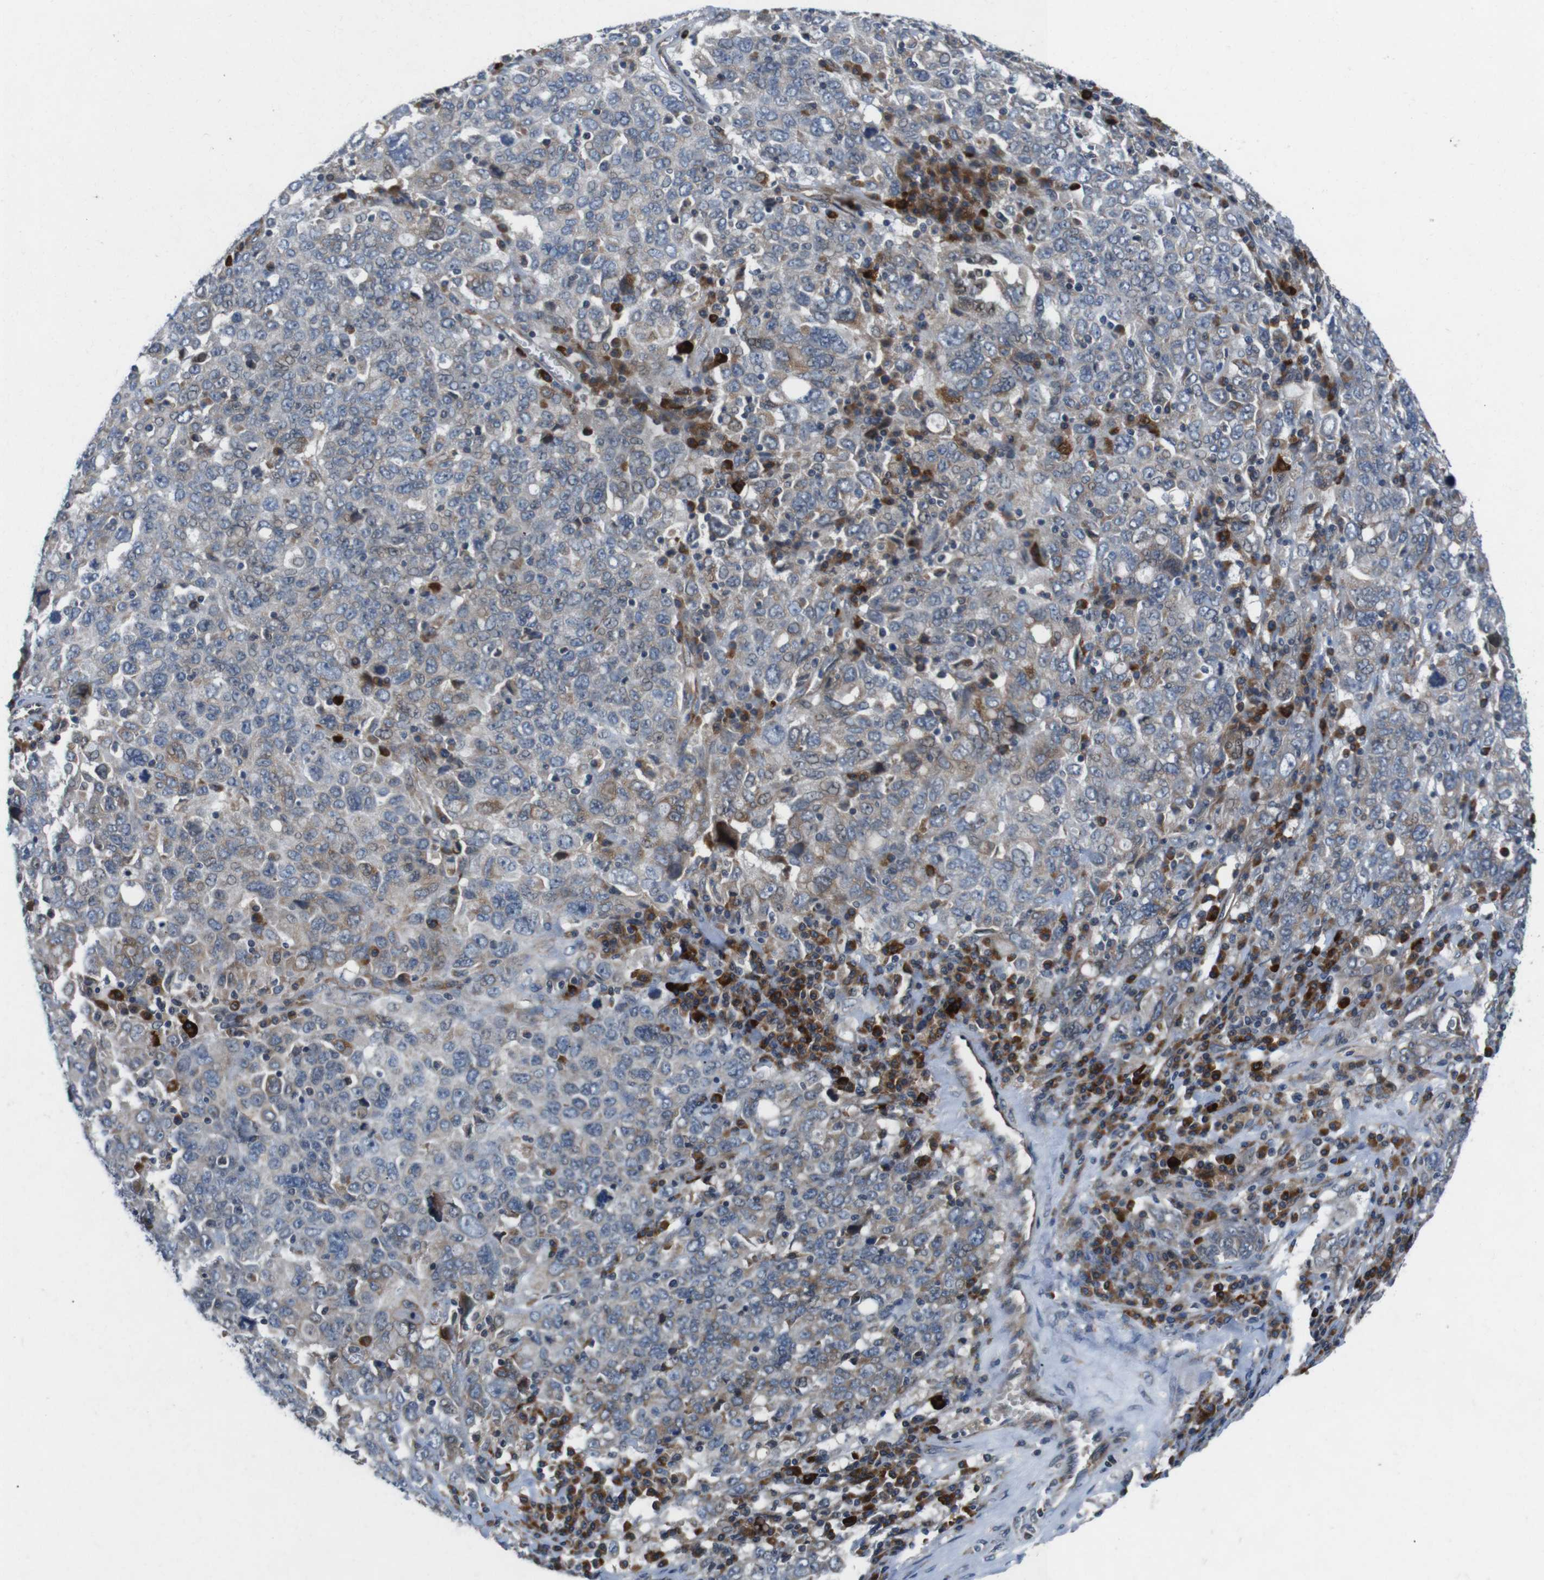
{"staining": {"intensity": "moderate", "quantity": "25%-75%", "location": "cytoplasmic/membranous"}, "tissue": "ovarian cancer", "cell_type": "Tumor cells", "image_type": "cancer", "snomed": [{"axis": "morphology", "description": "Carcinoma, endometroid"}, {"axis": "topography", "description": "Ovary"}], "caption": "Ovarian endometroid carcinoma stained for a protein demonstrates moderate cytoplasmic/membranous positivity in tumor cells. (brown staining indicates protein expression, while blue staining denotes nuclei).", "gene": "JAK1", "patient": {"sex": "female", "age": 62}}